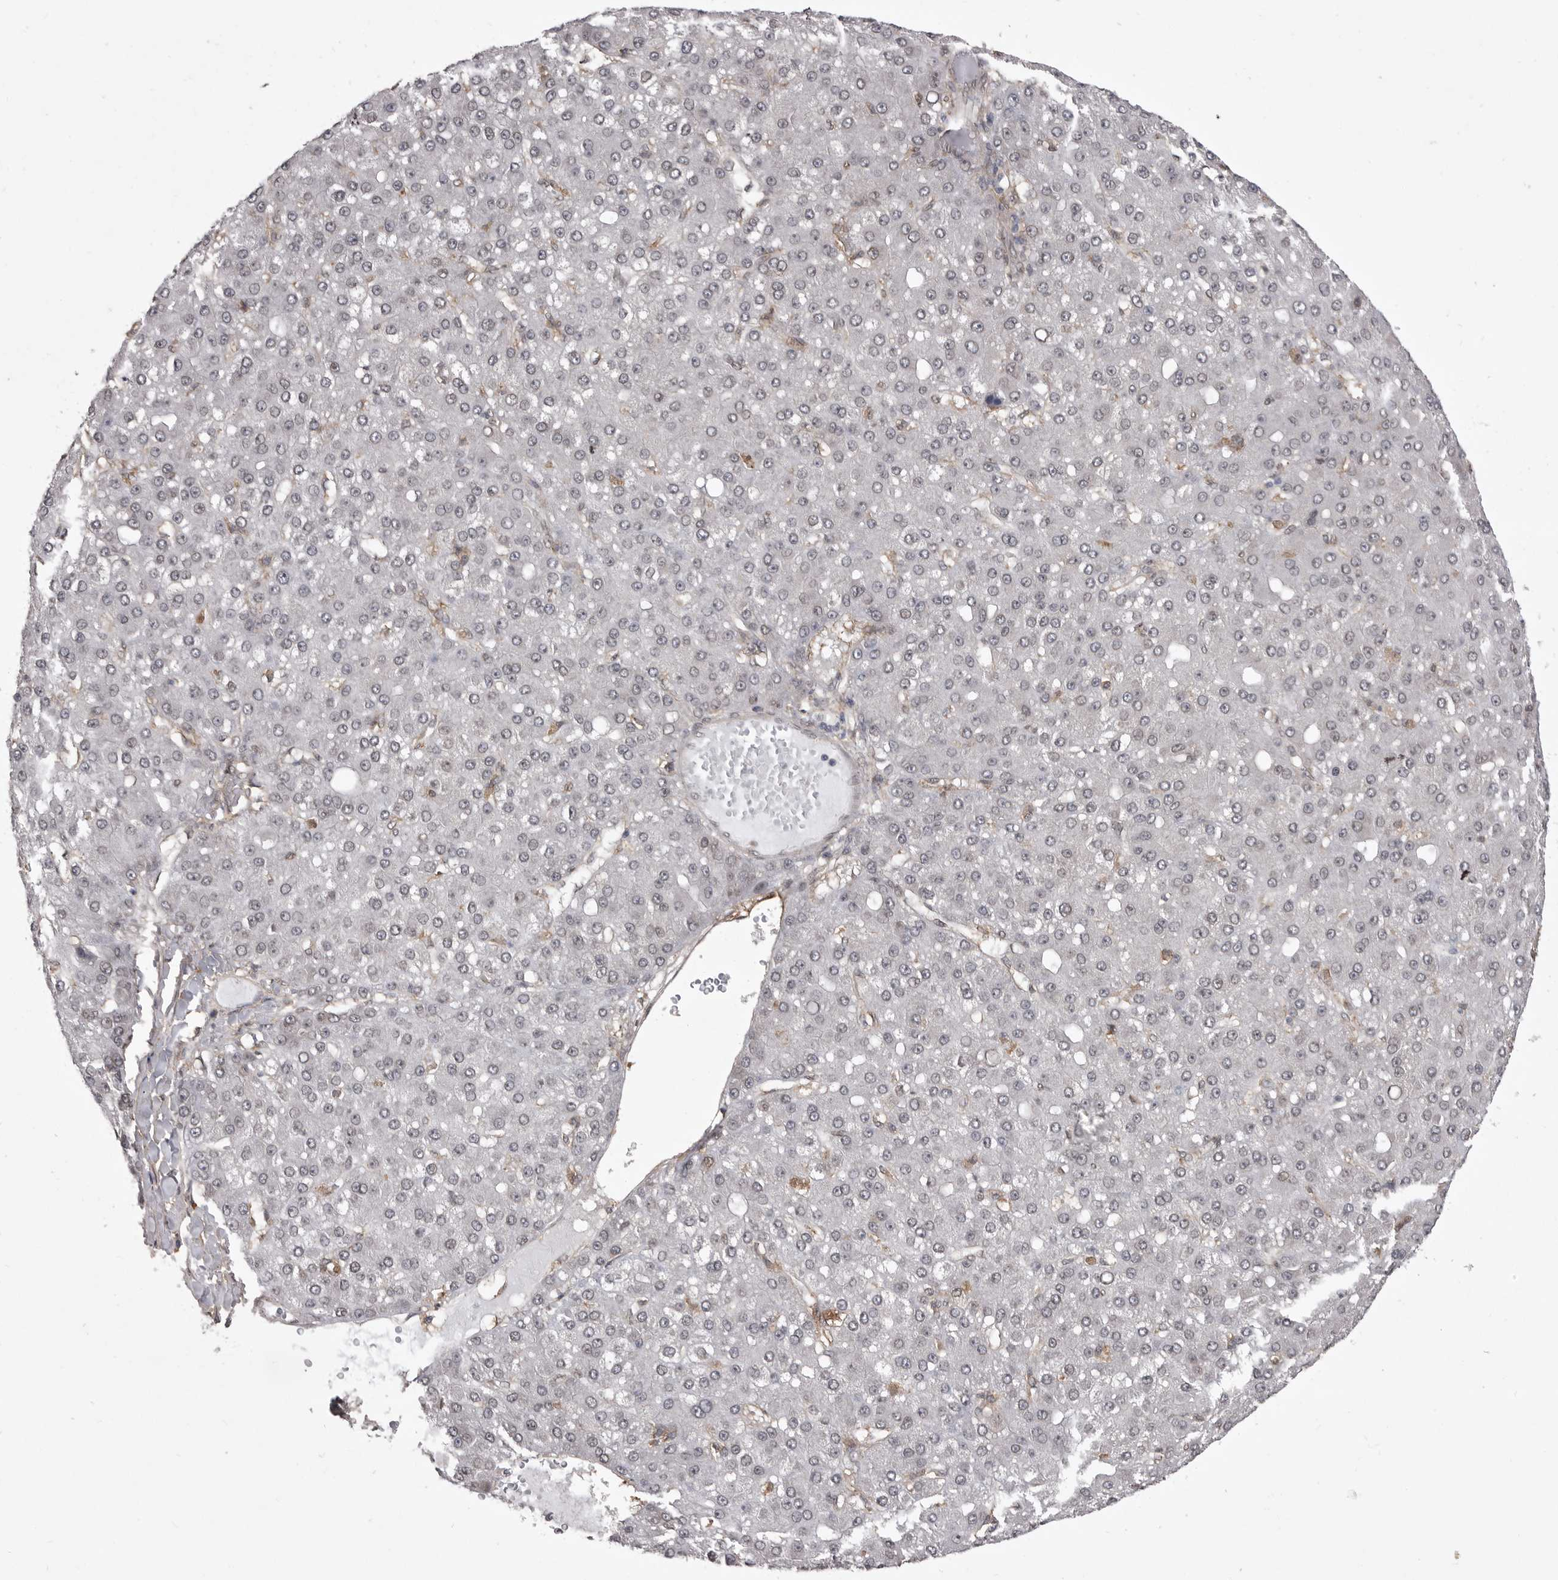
{"staining": {"intensity": "negative", "quantity": "none", "location": "none"}, "tissue": "liver cancer", "cell_type": "Tumor cells", "image_type": "cancer", "snomed": [{"axis": "morphology", "description": "Carcinoma, Hepatocellular, NOS"}, {"axis": "topography", "description": "Liver"}], "caption": "Immunohistochemical staining of liver hepatocellular carcinoma exhibits no significant positivity in tumor cells.", "gene": "ABL1", "patient": {"sex": "male", "age": 67}}